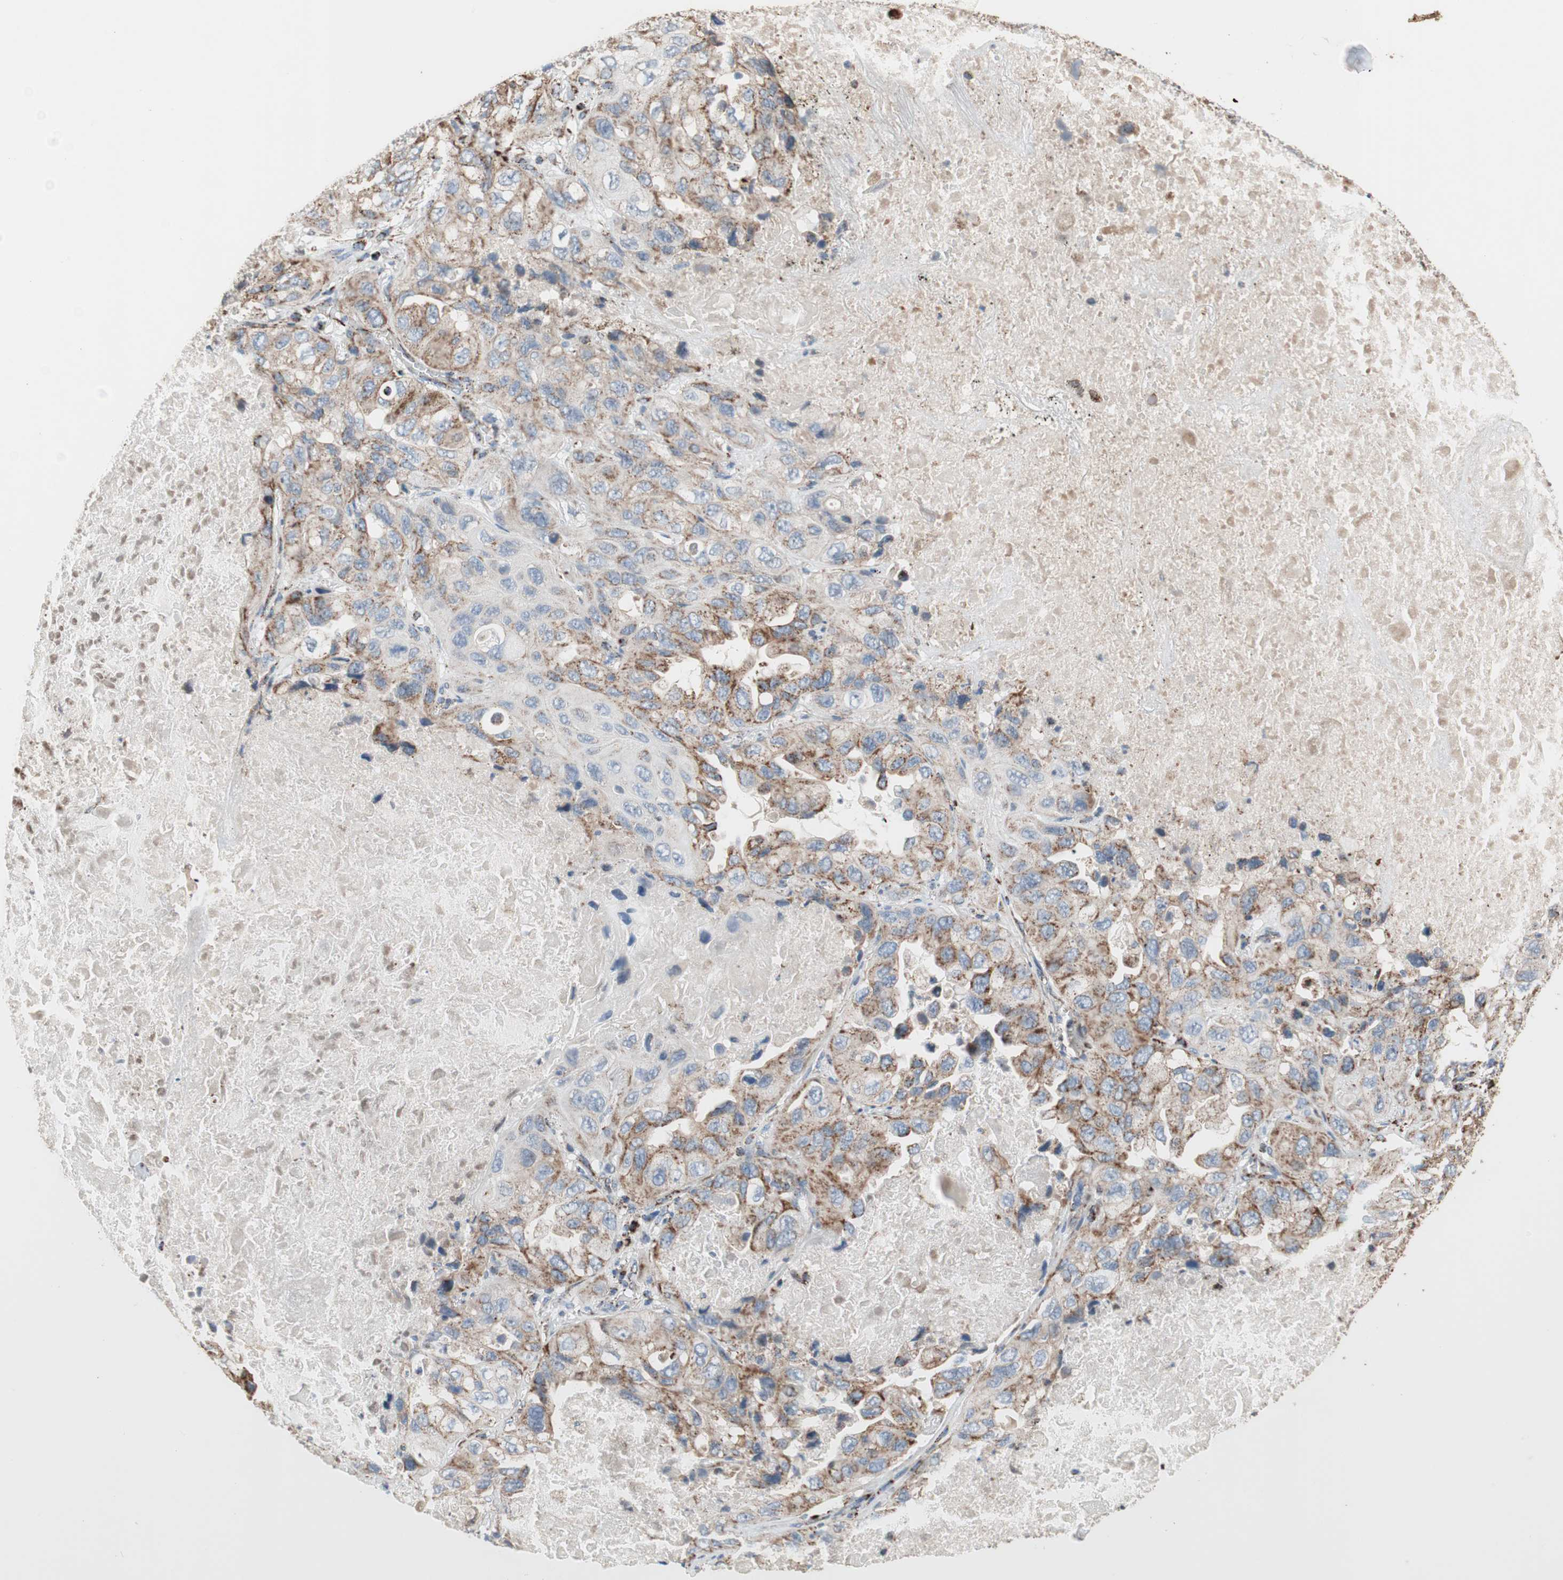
{"staining": {"intensity": "moderate", "quantity": ">75%", "location": "cytoplasmic/membranous"}, "tissue": "lung cancer", "cell_type": "Tumor cells", "image_type": "cancer", "snomed": [{"axis": "morphology", "description": "Squamous cell carcinoma, NOS"}, {"axis": "topography", "description": "Lung"}], "caption": "There is medium levels of moderate cytoplasmic/membranous expression in tumor cells of lung squamous cell carcinoma, as demonstrated by immunohistochemical staining (brown color).", "gene": "PCSK4", "patient": {"sex": "female", "age": 73}}